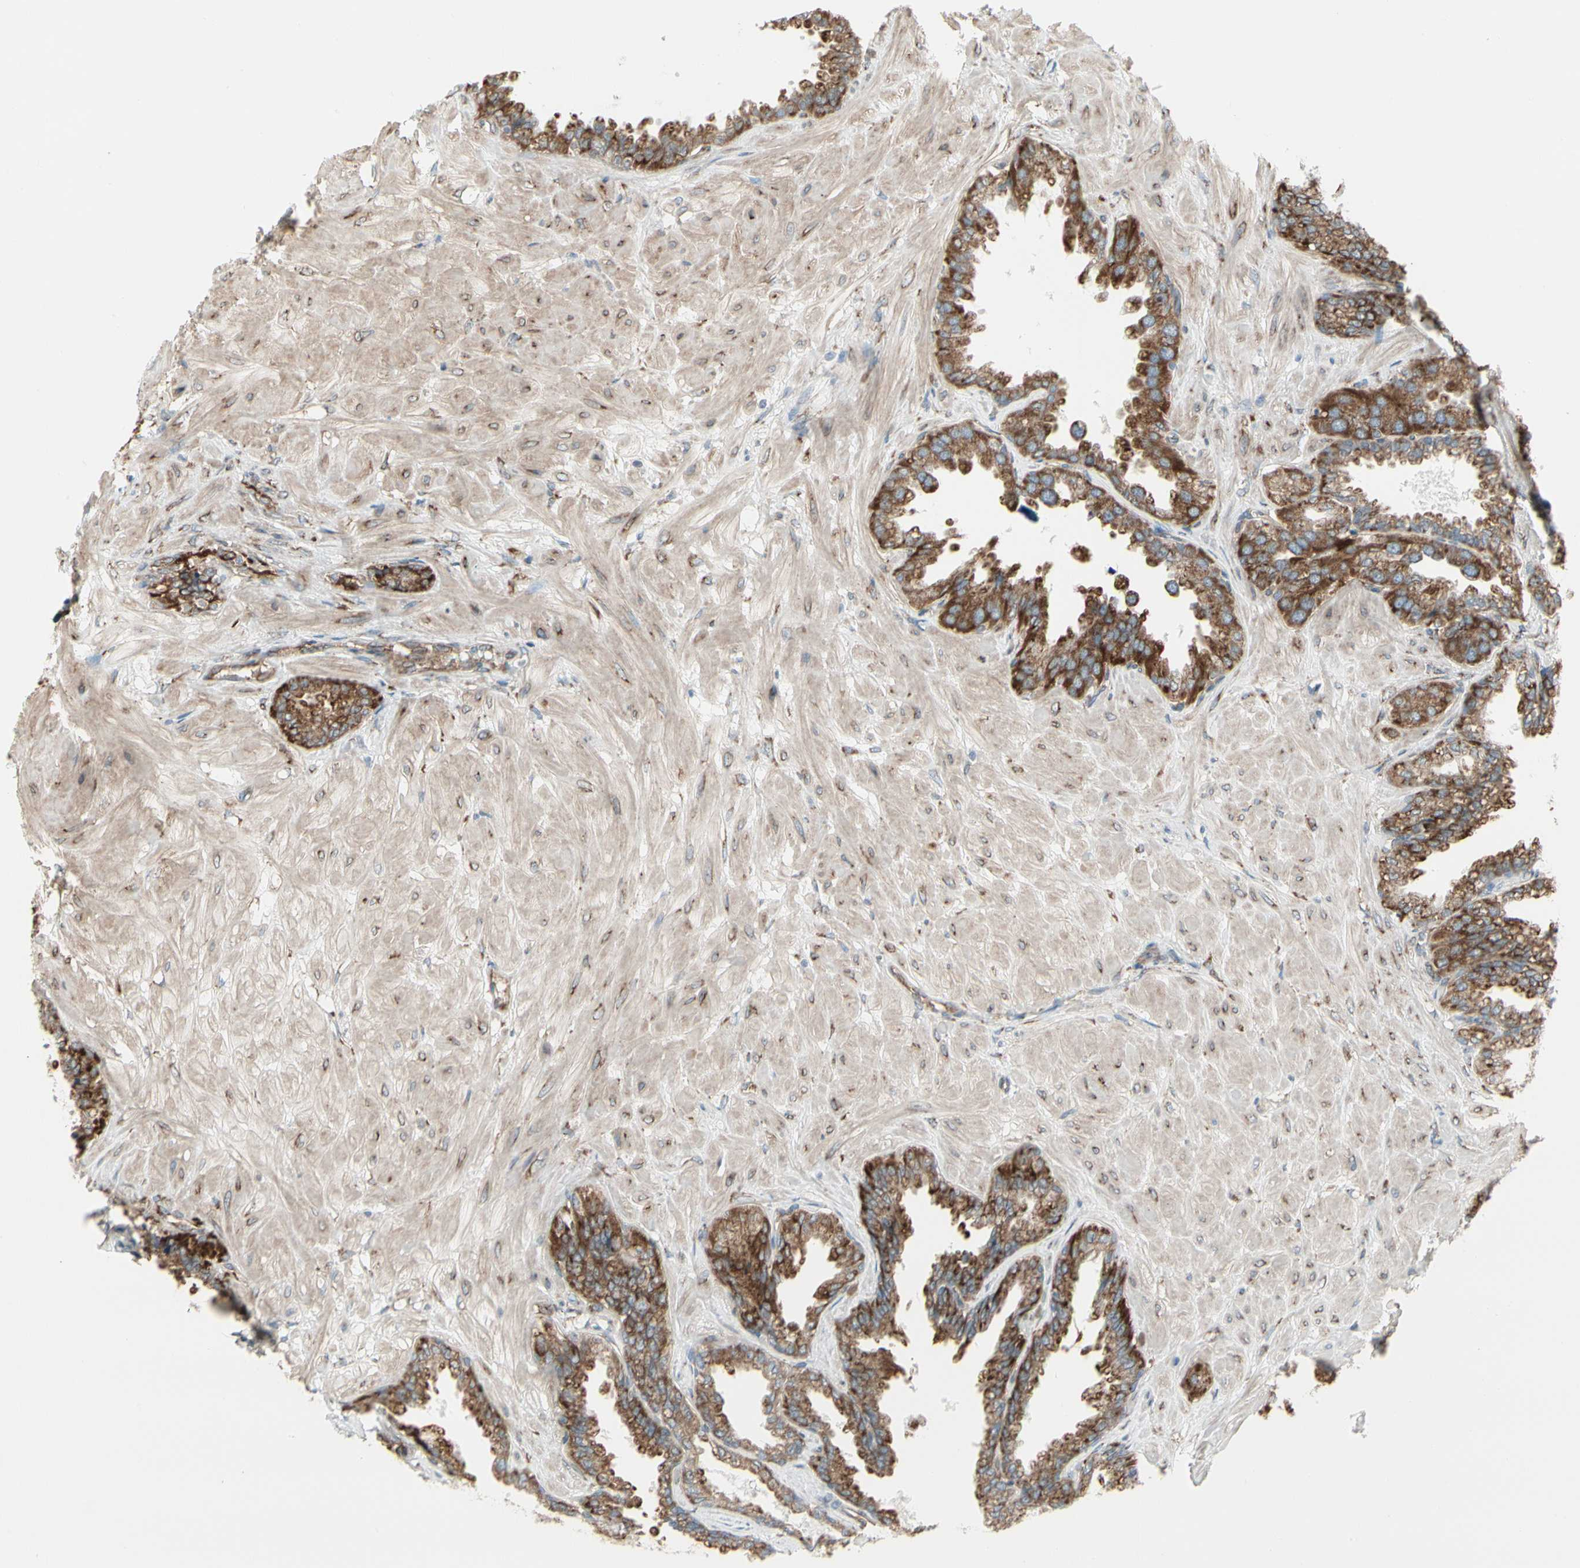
{"staining": {"intensity": "moderate", "quantity": ">75%", "location": "cytoplasmic/membranous"}, "tissue": "seminal vesicle", "cell_type": "Glandular cells", "image_type": "normal", "snomed": [{"axis": "morphology", "description": "Normal tissue, NOS"}, {"axis": "topography", "description": "Seminal veicle"}], "caption": "Immunohistochemical staining of normal seminal vesicle shows moderate cytoplasmic/membranous protein staining in approximately >75% of glandular cells.", "gene": "FNDC3A", "patient": {"sex": "male", "age": 46}}